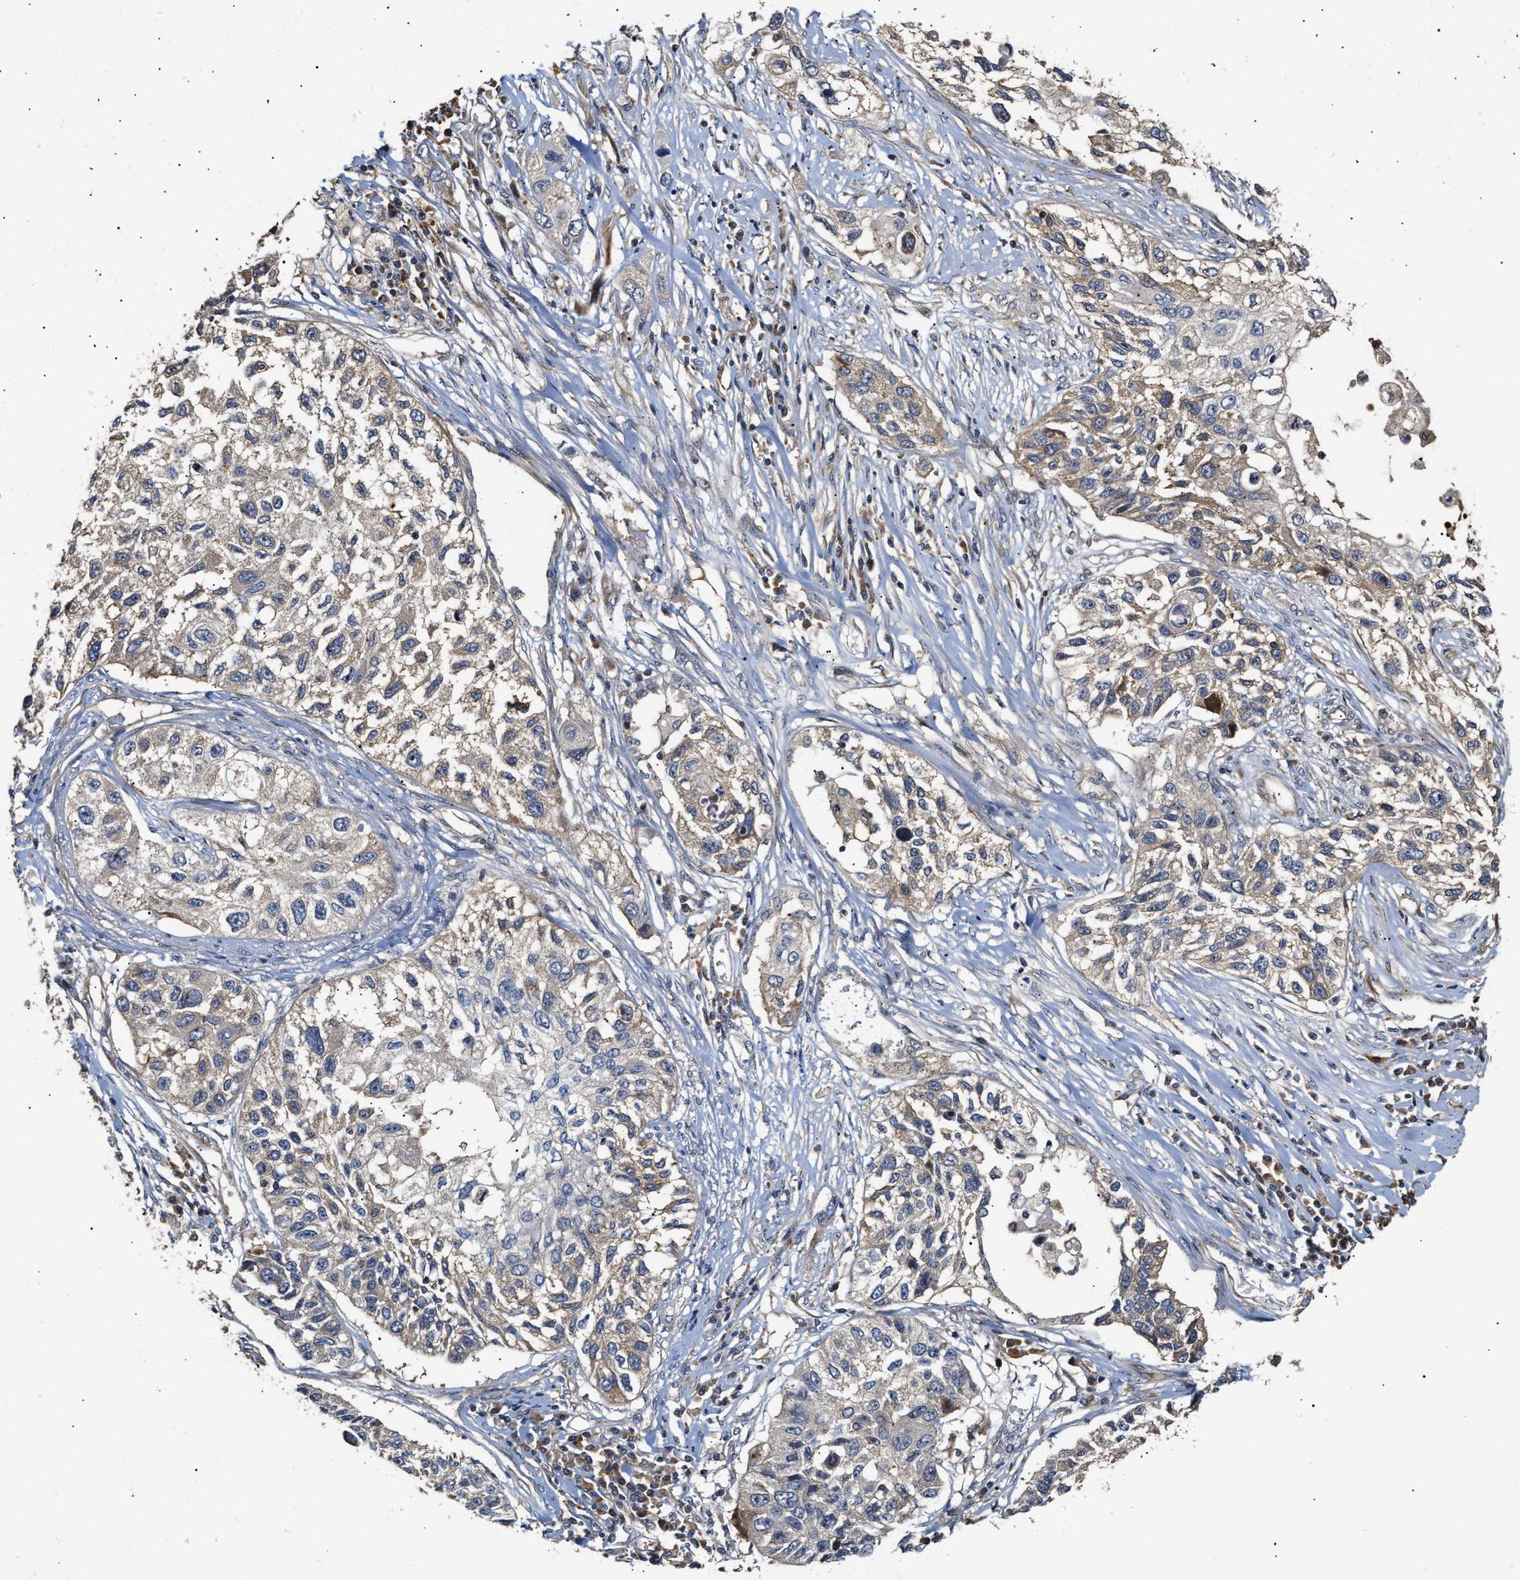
{"staining": {"intensity": "weak", "quantity": "<25%", "location": "cytoplasmic/membranous"}, "tissue": "lung cancer", "cell_type": "Tumor cells", "image_type": "cancer", "snomed": [{"axis": "morphology", "description": "Squamous cell carcinoma, NOS"}, {"axis": "topography", "description": "Lung"}], "caption": "High magnification brightfield microscopy of lung cancer stained with DAB (3,3'-diaminobenzidine) (brown) and counterstained with hematoxylin (blue): tumor cells show no significant positivity.", "gene": "CLIP2", "patient": {"sex": "male", "age": 71}}